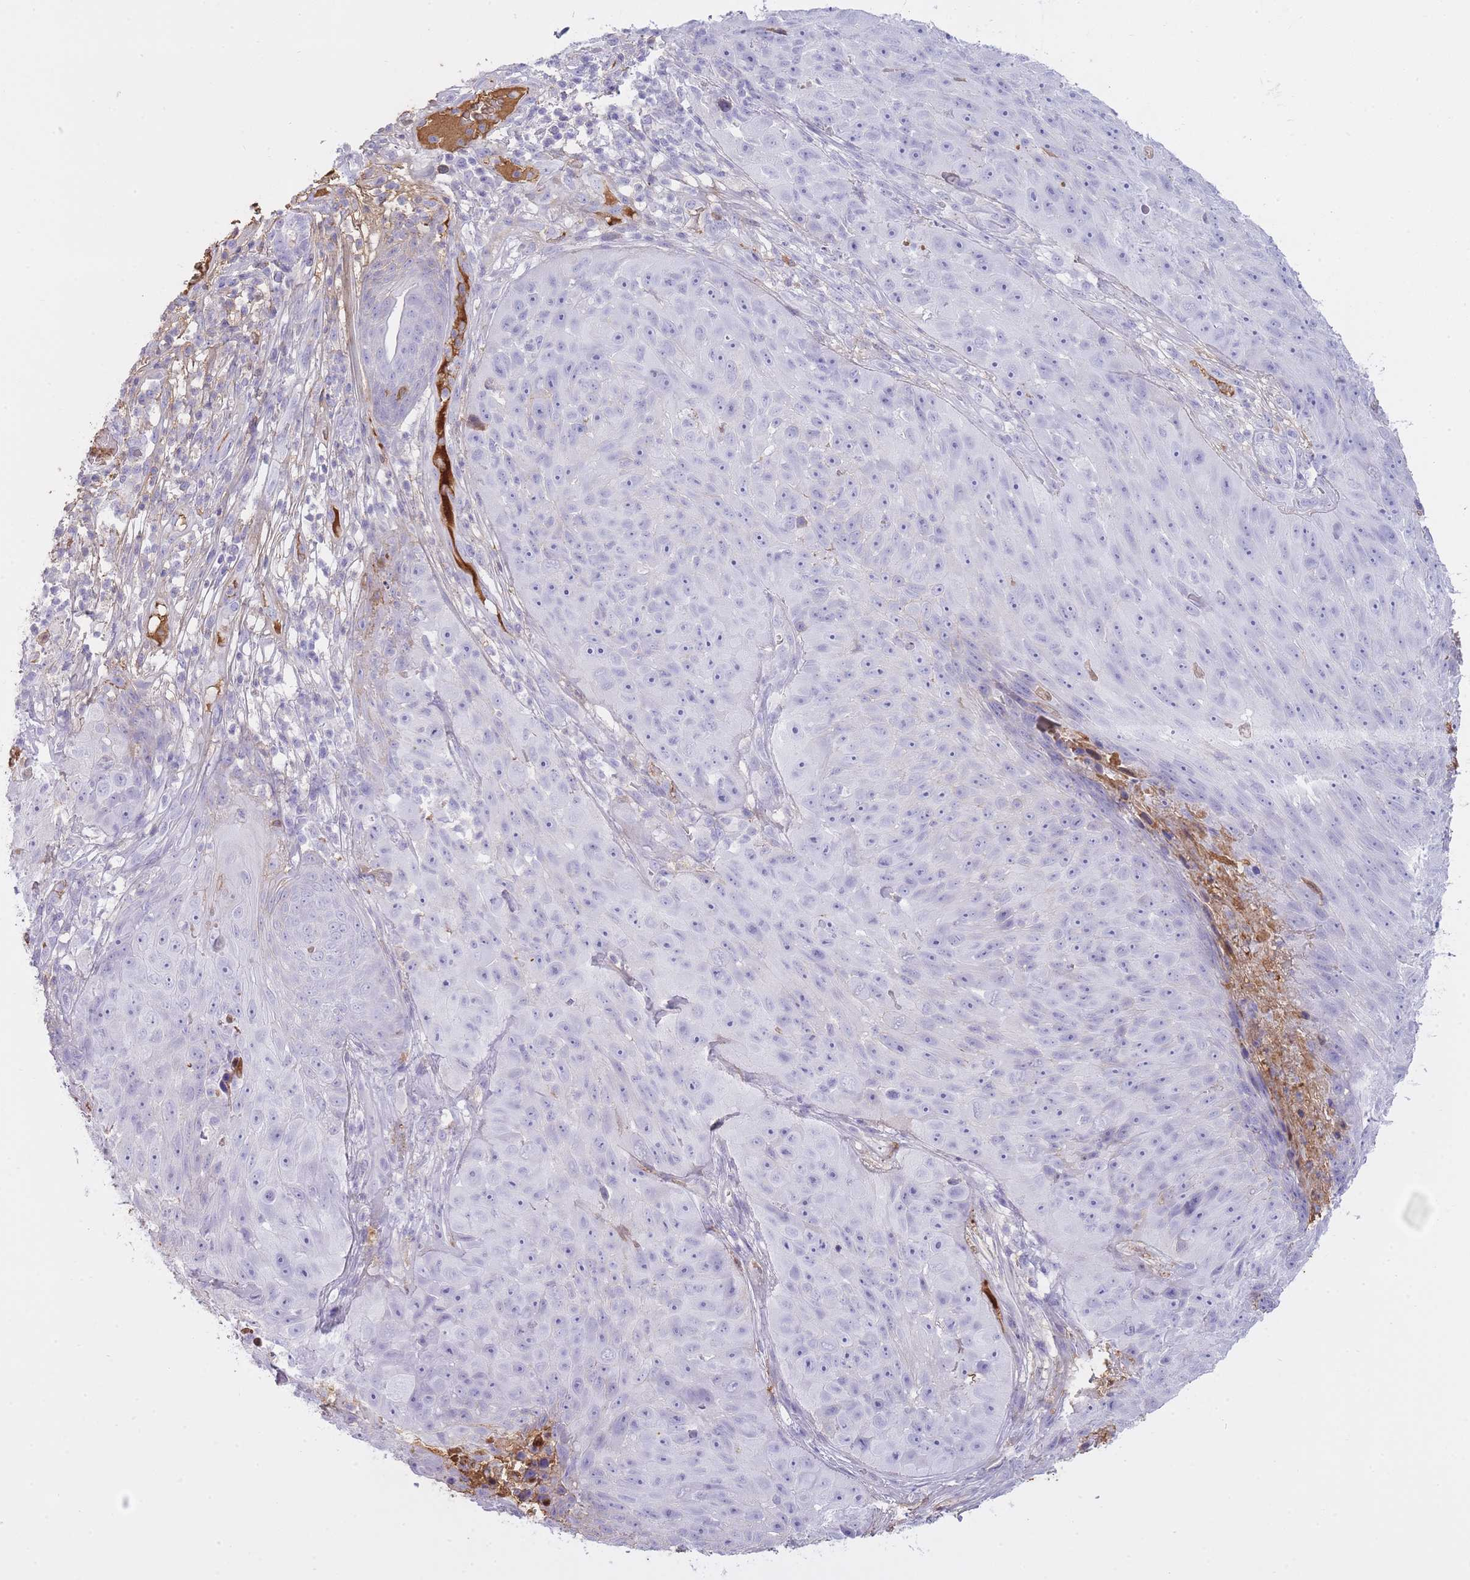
{"staining": {"intensity": "negative", "quantity": "none", "location": "none"}, "tissue": "skin cancer", "cell_type": "Tumor cells", "image_type": "cancer", "snomed": [{"axis": "morphology", "description": "Squamous cell carcinoma, NOS"}, {"axis": "topography", "description": "Skin"}], "caption": "Tumor cells show no significant protein expression in squamous cell carcinoma (skin). (Brightfield microscopy of DAB (3,3'-diaminobenzidine) immunohistochemistry at high magnification).", "gene": "AP3S2", "patient": {"sex": "female", "age": 87}}